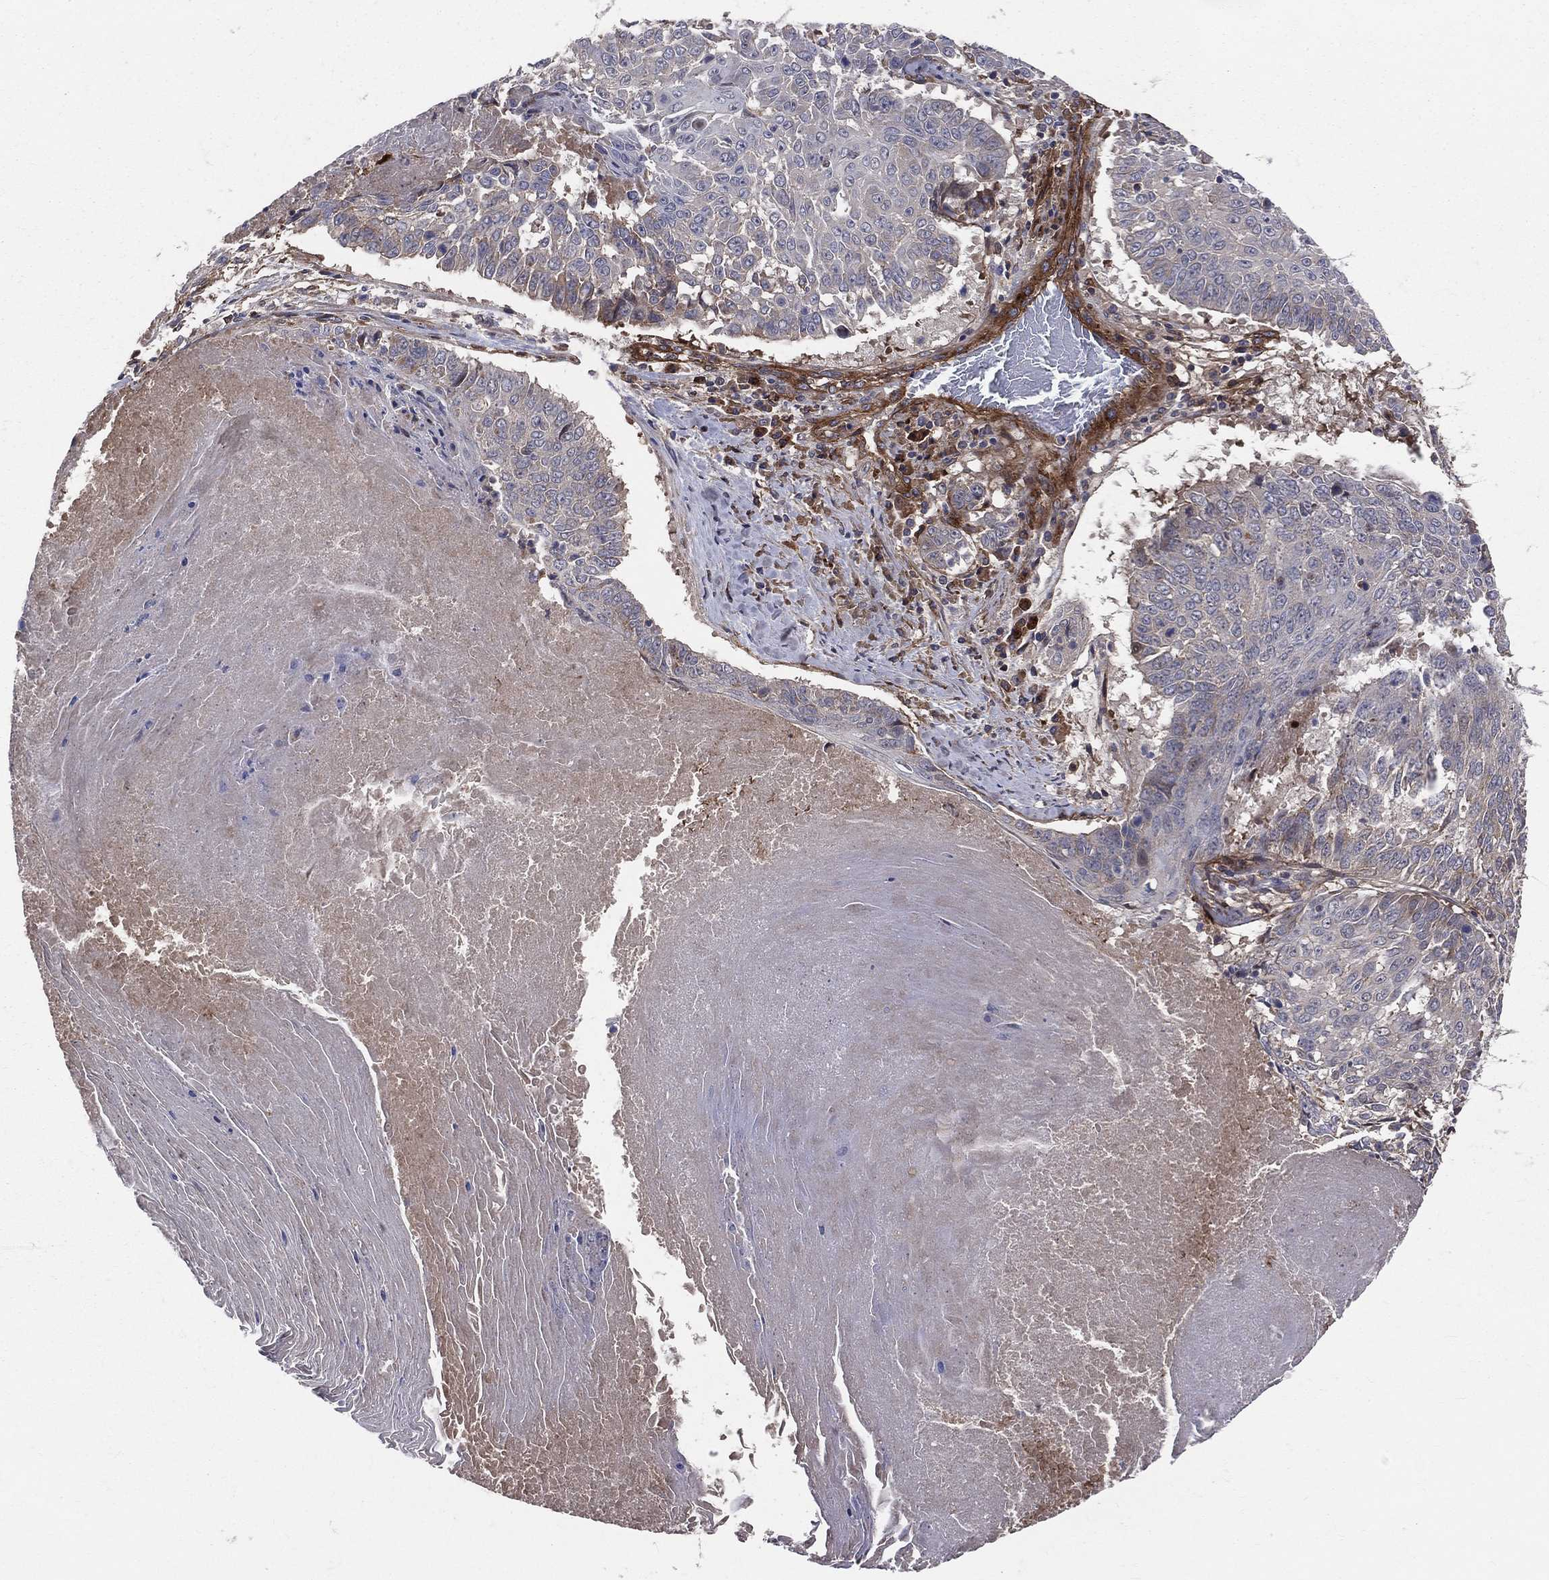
{"staining": {"intensity": "negative", "quantity": "none", "location": "none"}, "tissue": "lung cancer", "cell_type": "Tumor cells", "image_type": "cancer", "snomed": [{"axis": "morphology", "description": "Squamous cell carcinoma, NOS"}, {"axis": "topography", "description": "Lung"}], "caption": "Immunohistochemistry image of neoplastic tissue: human lung squamous cell carcinoma stained with DAB (3,3'-diaminobenzidine) shows no significant protein positivity in tumor cells.", "gene": "ENTPD1", "patient": {"sex": "male", "age": 64}}